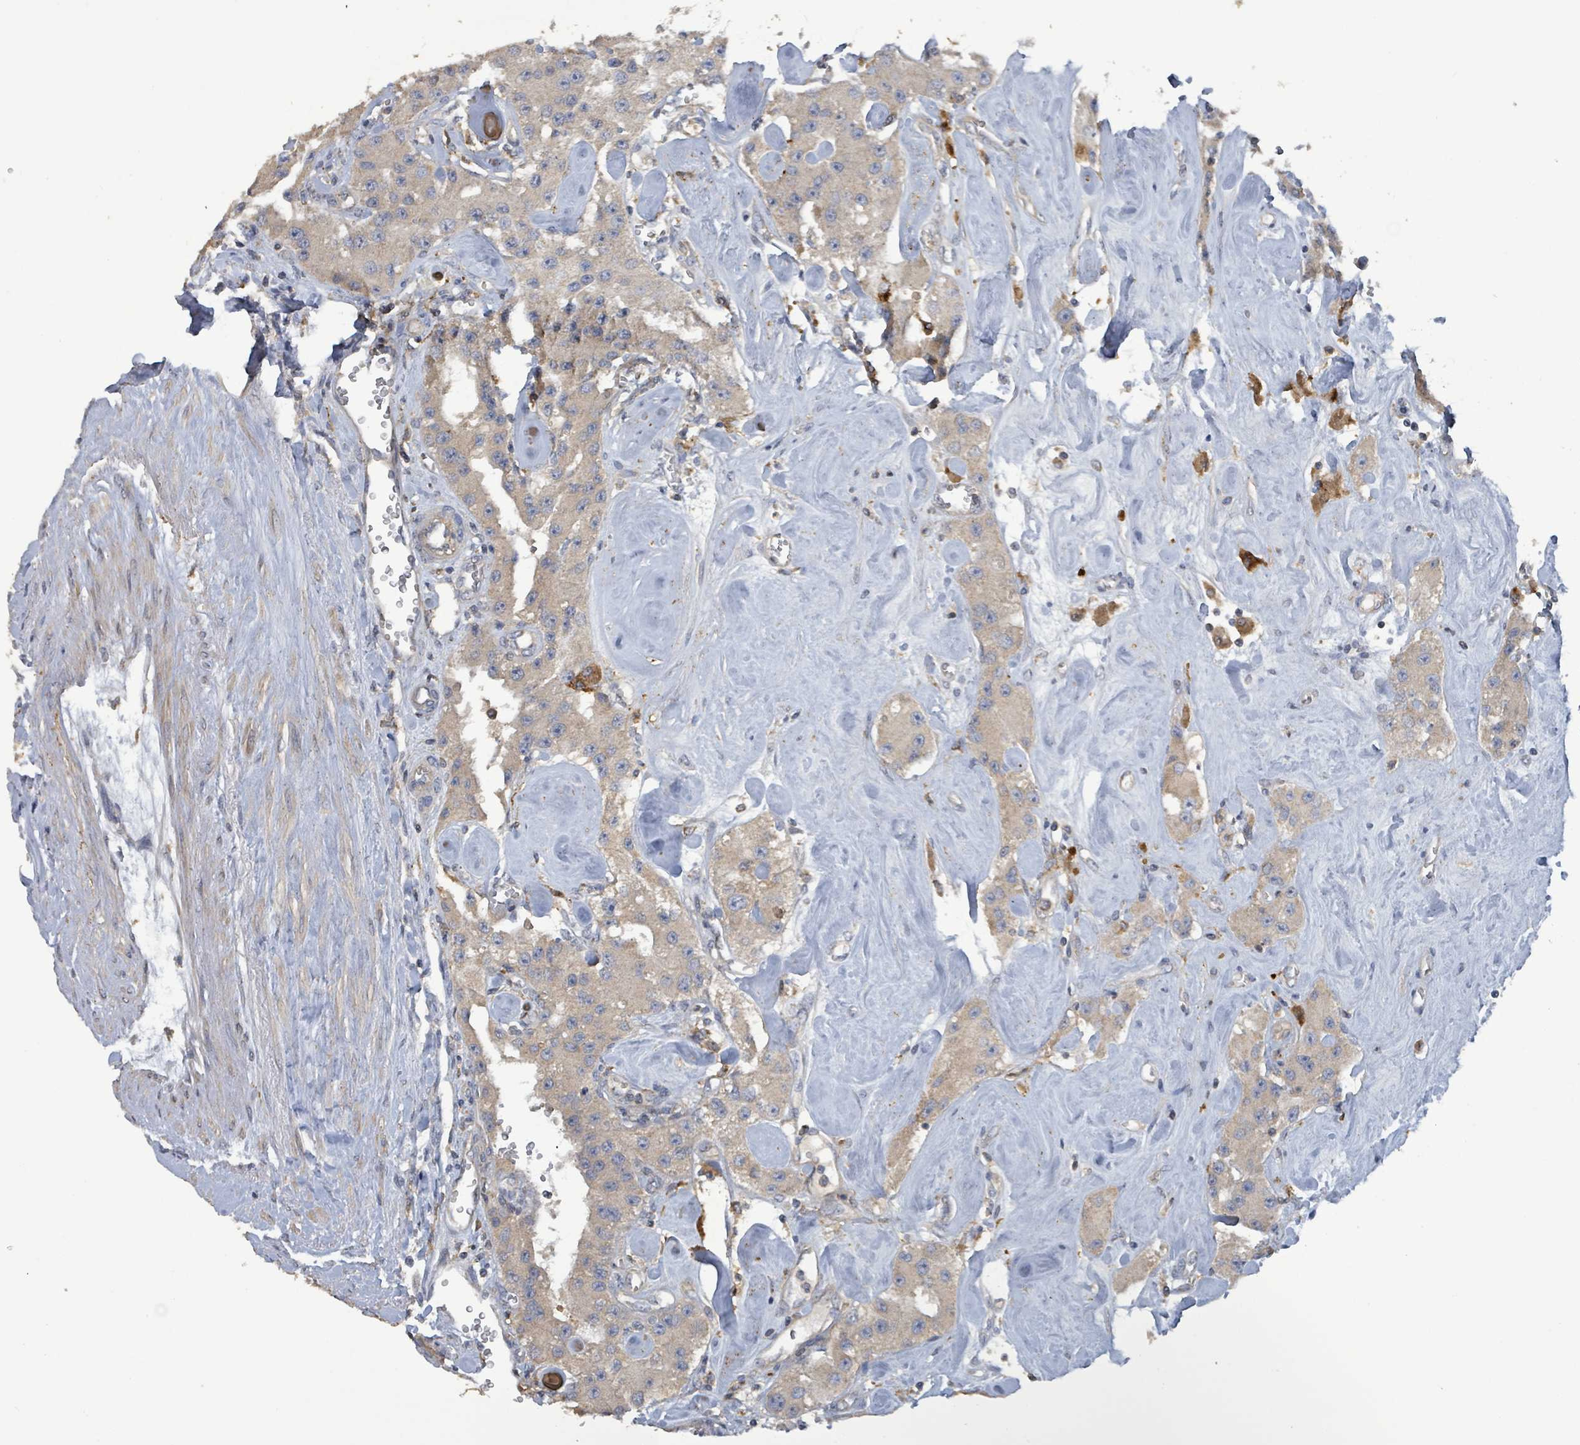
{"staining": {"intensity": "weak", "quantity": ">75%", "location": "cytoplasmic/membranous"}, "tissue": "carcinoid", "cell_type": "Tumor cells", "image_type": "cancer", "snomed": [{"axis": "morphology", "description": "Carcinoid, malignant, NOS"}, {"axis": "topography", "description": "Pancreas"}], "caption": "Carcinoid stained with DAB immunohistochemistry (IHC) shows low levels of weak cytoplasmic/membranous positivity in approximately >75% of tumor cells.", "gene": "PLAAT1", "patient": {"sex": "male", "age": 41}}